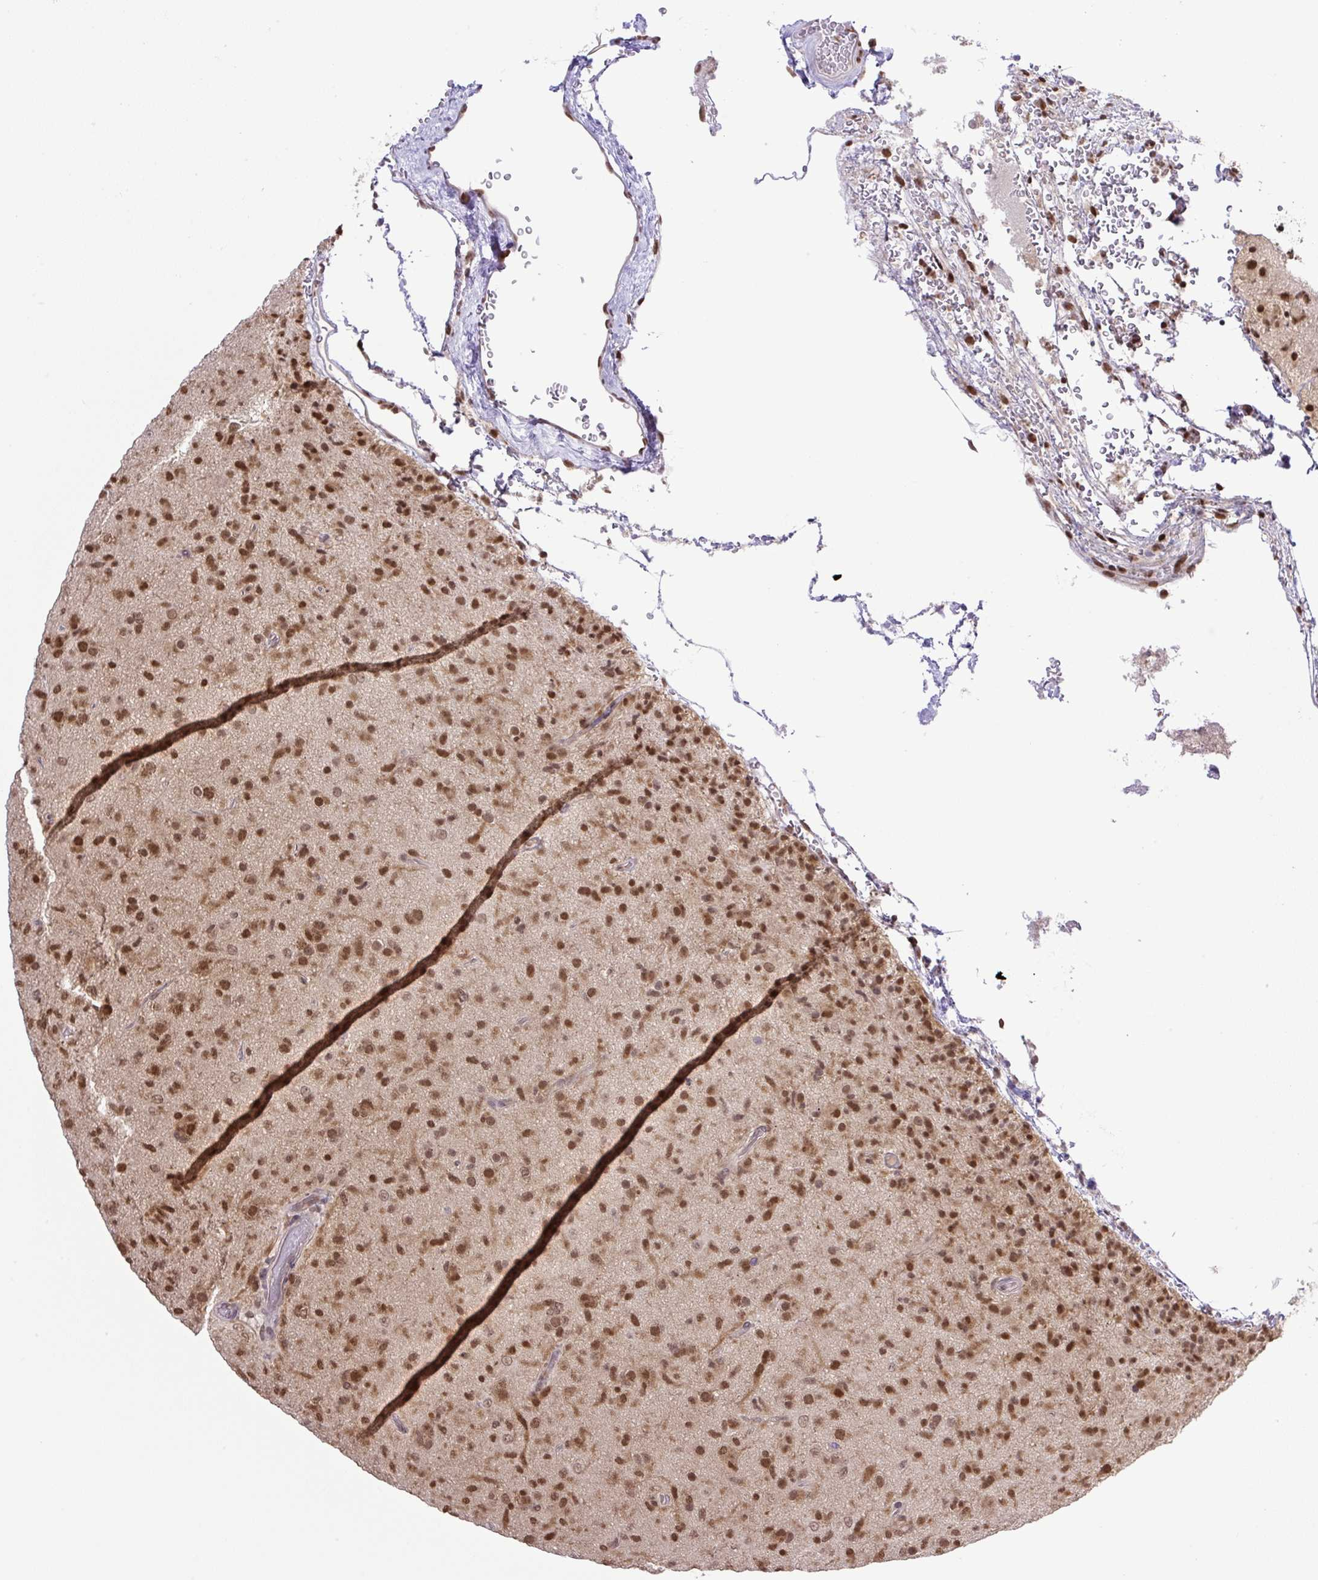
{"staining": {"intensity": "moderate", "quantity": ">75%", "location": "nuclear"}, "tissue": "glioma", "cell_type": "Tumor cells", "image_type": "cancer", "snomed": [{"axis": "morphology", "description": "Glioma, malignant, Low grade"}, {"axis": "topography", "description": "Brain"}], "caption": "This is an image of IHC staining of malignant glioma (low-grade), which shows moderate staining in the nuclear of tumor cells.", "gene": "SGTA", "patient": {"sex": "male", "age": 65}}